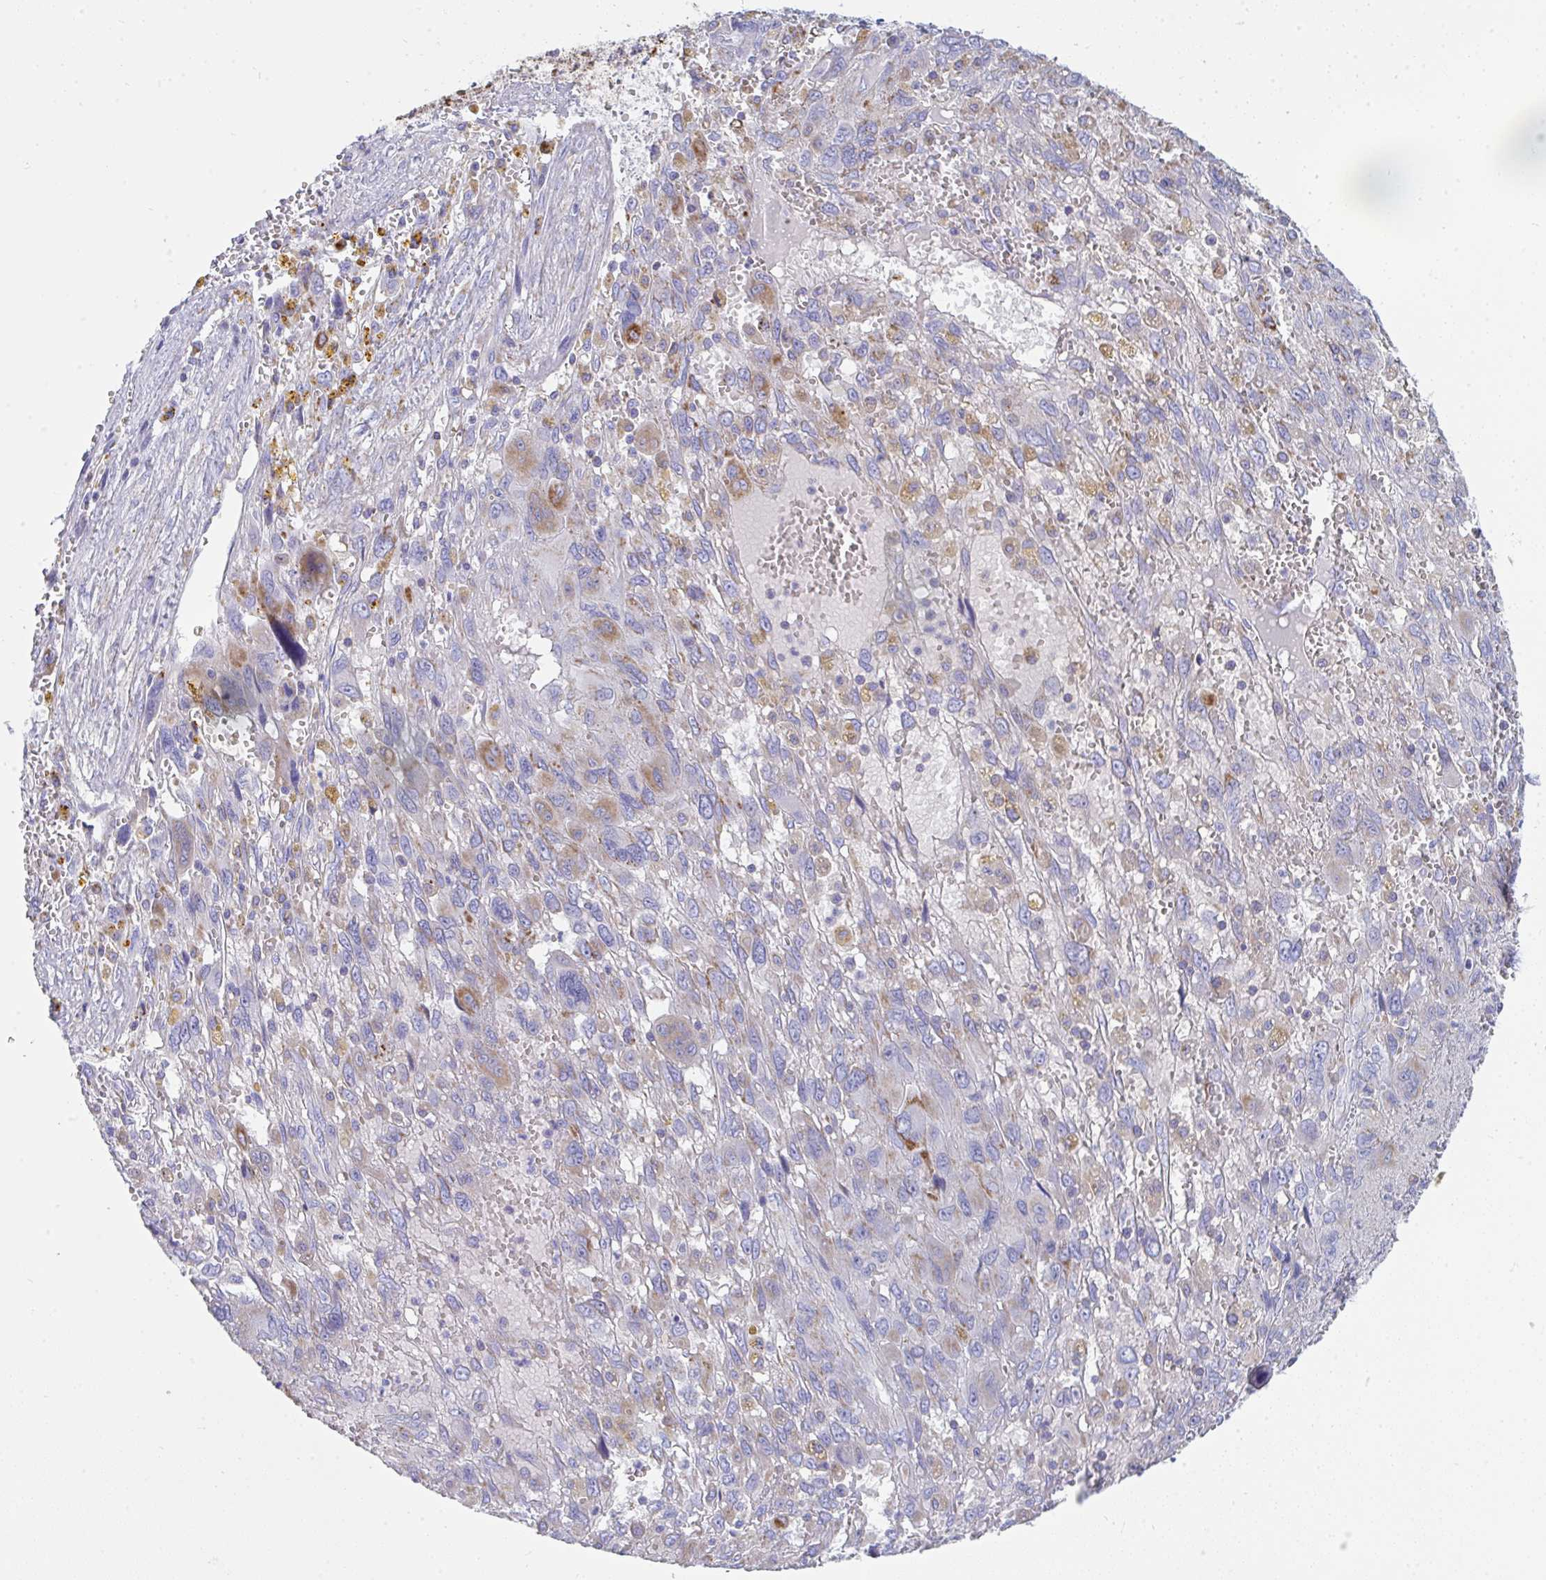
{"staining": {"intensity": "weak", "quantity": "25%-75%", "location": "cytoplasmic/membranous"}, "tissue": "pancreatic cancer", "cell_type": "Tumor cells", "image_type": "cancer", "snomed": [{"axis": "morphology", "description": "Adenocarcinoma, NOS"}, {"axis": "topography", "description": "Pancreas"}], "caption": "Pancreatic cancer (adenocarcinoma) tissue exhibits weak cytoplasmic/membranous expression in about 25%-75% of tumor cells", "gene": "AIFM1", "patient": {"sex": "female", "age": 47}}